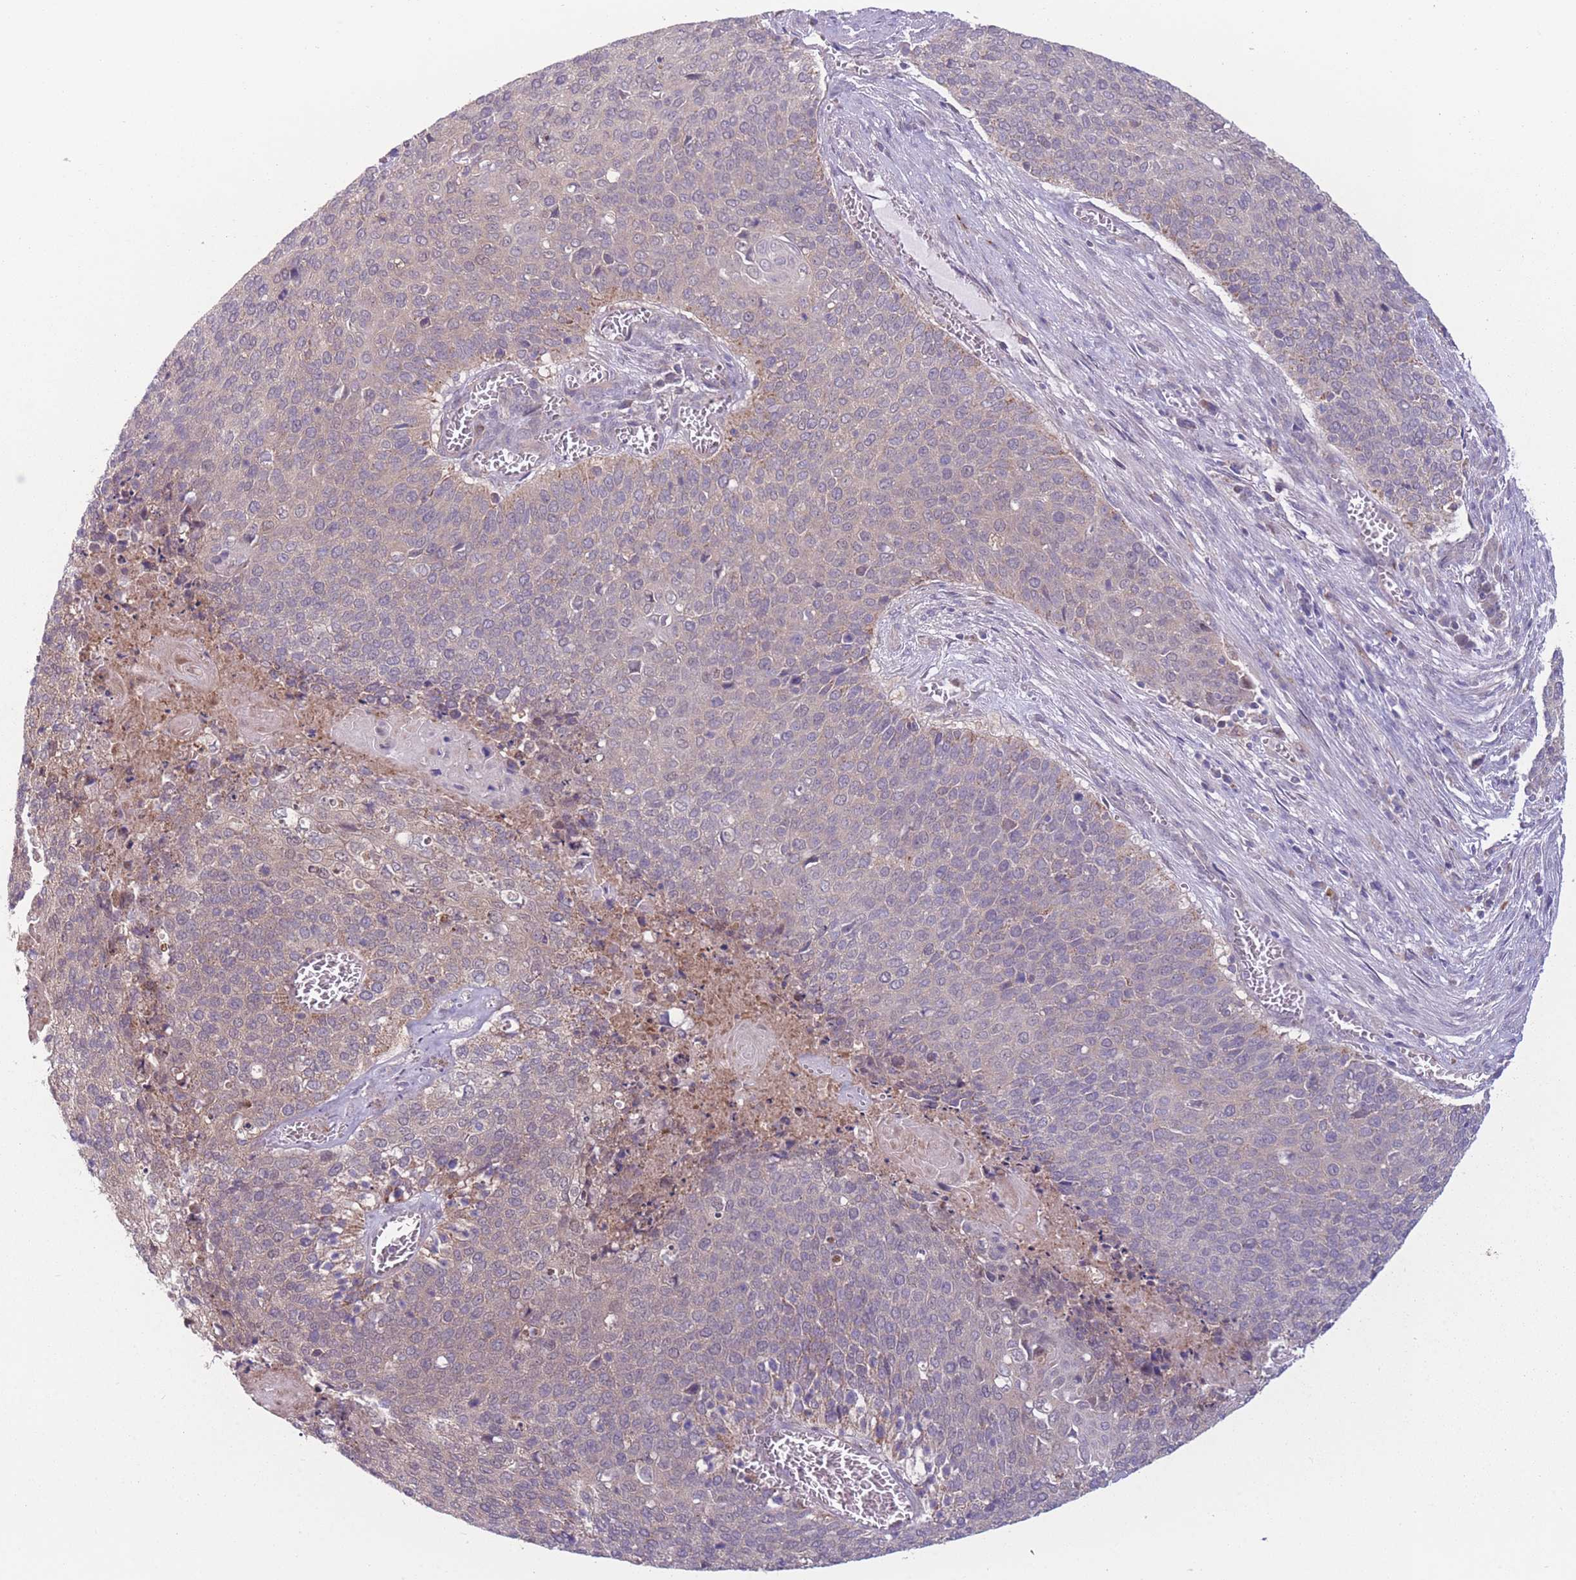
{"staining": {"intensity": "weak", "quantity": "25%-75%", "location": "cytoplasmic/membranous"}, "tissue": "cervical cancer", "cell_type": "Tumor cells", "image_type": "cancer", "snomed": [{"axis": "morphology", "description": "Squamous cell carcinoma, NOS"}, {"axis": "topography", "description": "Cervix"}], "caption": "A histopathology image of human cervical squamous cell carcinoma stained for a protein demonstrates weak cytoplasmic/membranous brown staining in tumor cells.", "gene": "CCT6B", "patient": {"sex": "female", "age": 39}}